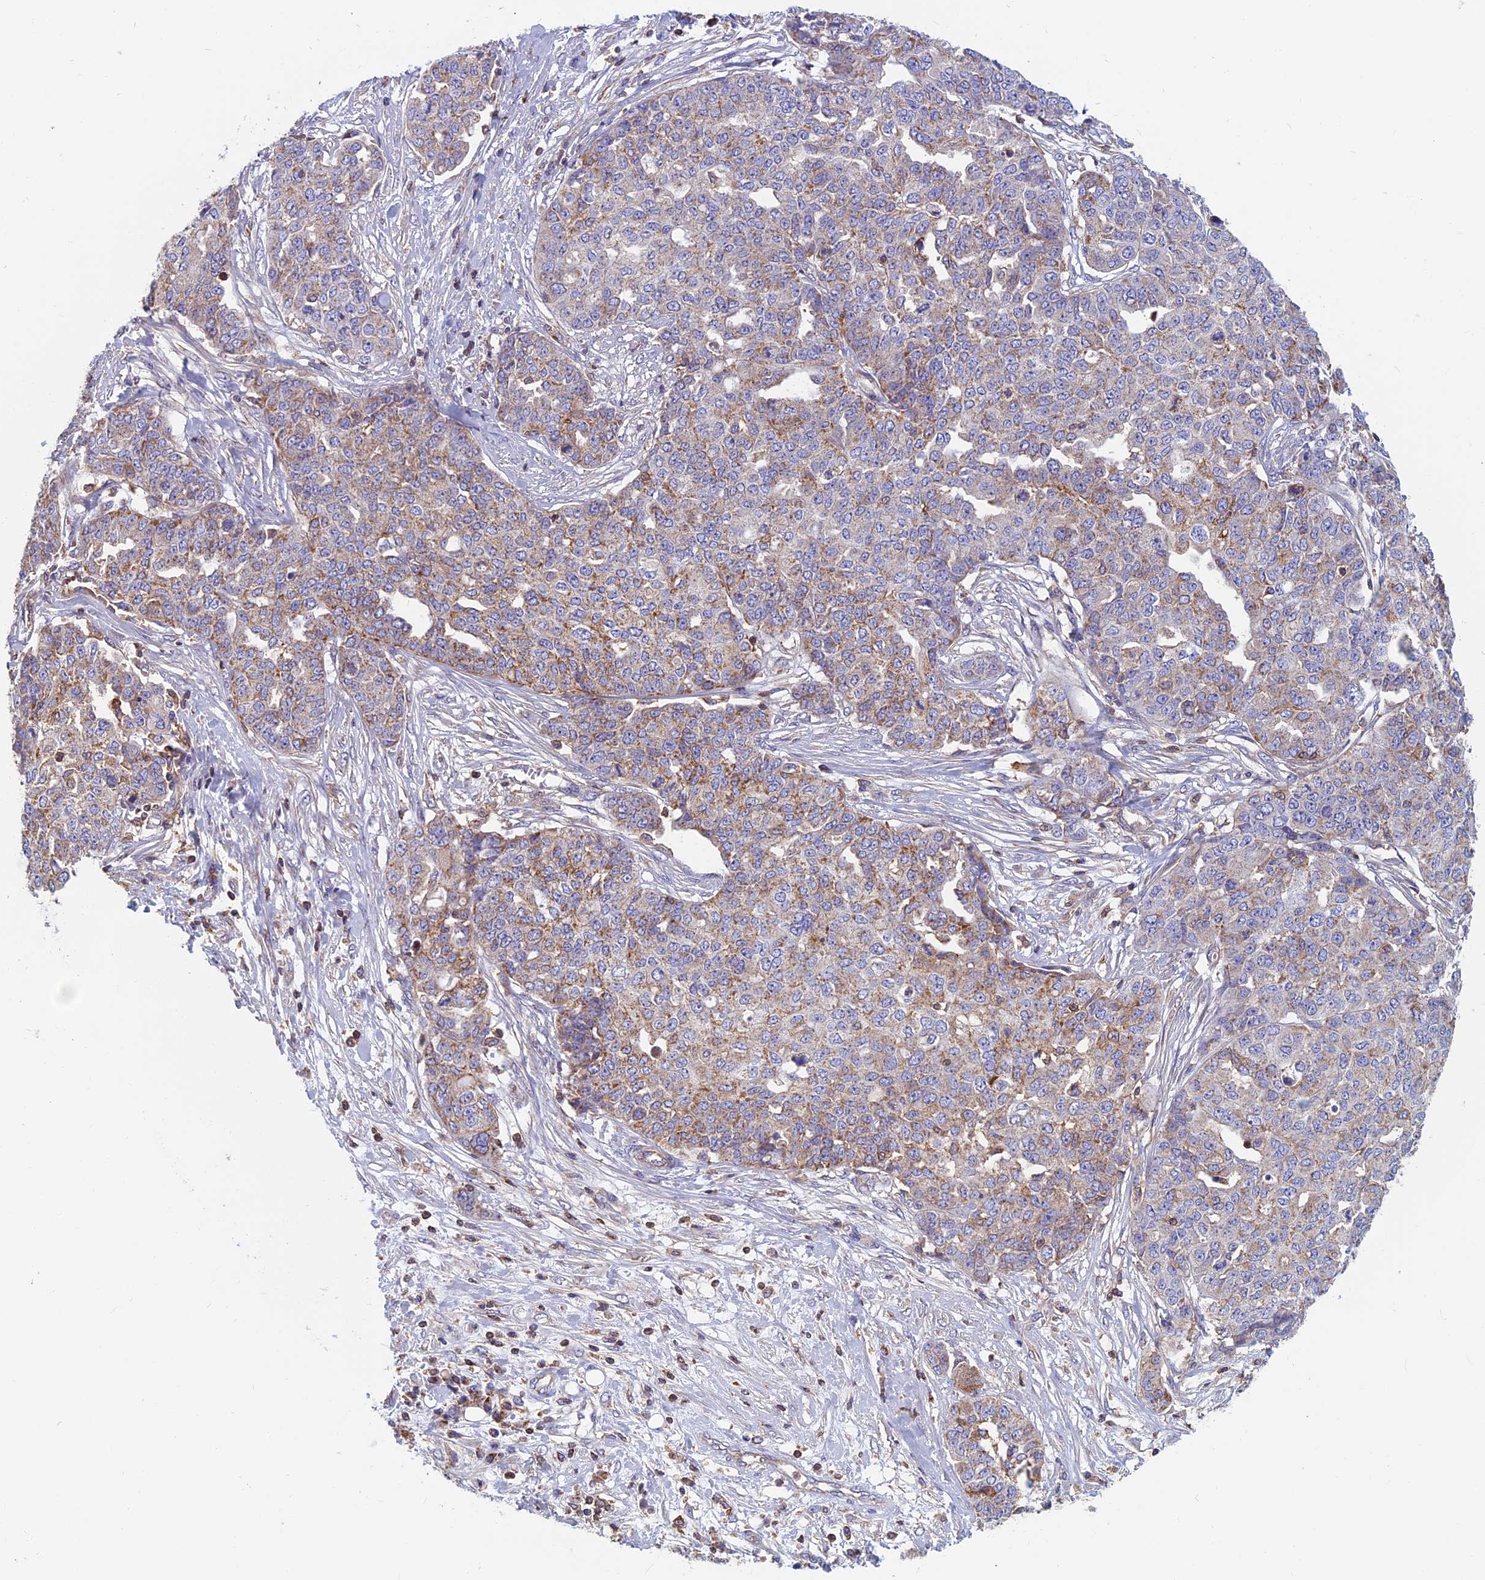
{"staining": {"intensity": "moderate", "quantity": "25%-75%", "location": "cytoplasmic/membranous"}, "tissue": "ovarian cancer", "cell_type": "Tumor cells", "image_type": "cancer", "snomed": [{"axis": "morphology", "description": "Cystadenocarcinoma, serous, NOS"}, {"axis": "topography", "description": "Soft tissue"}, {"axis": "topography", "description": "Ovary"}], "caption": "A brown stain shows moderate cytoplasmic/membranous expression of a protein in ovarian cancer (serous cystadenocarcinoma) tumor cells.", "gene": "HSD17B8", "patient": {"sex": "female", "age": 57}}